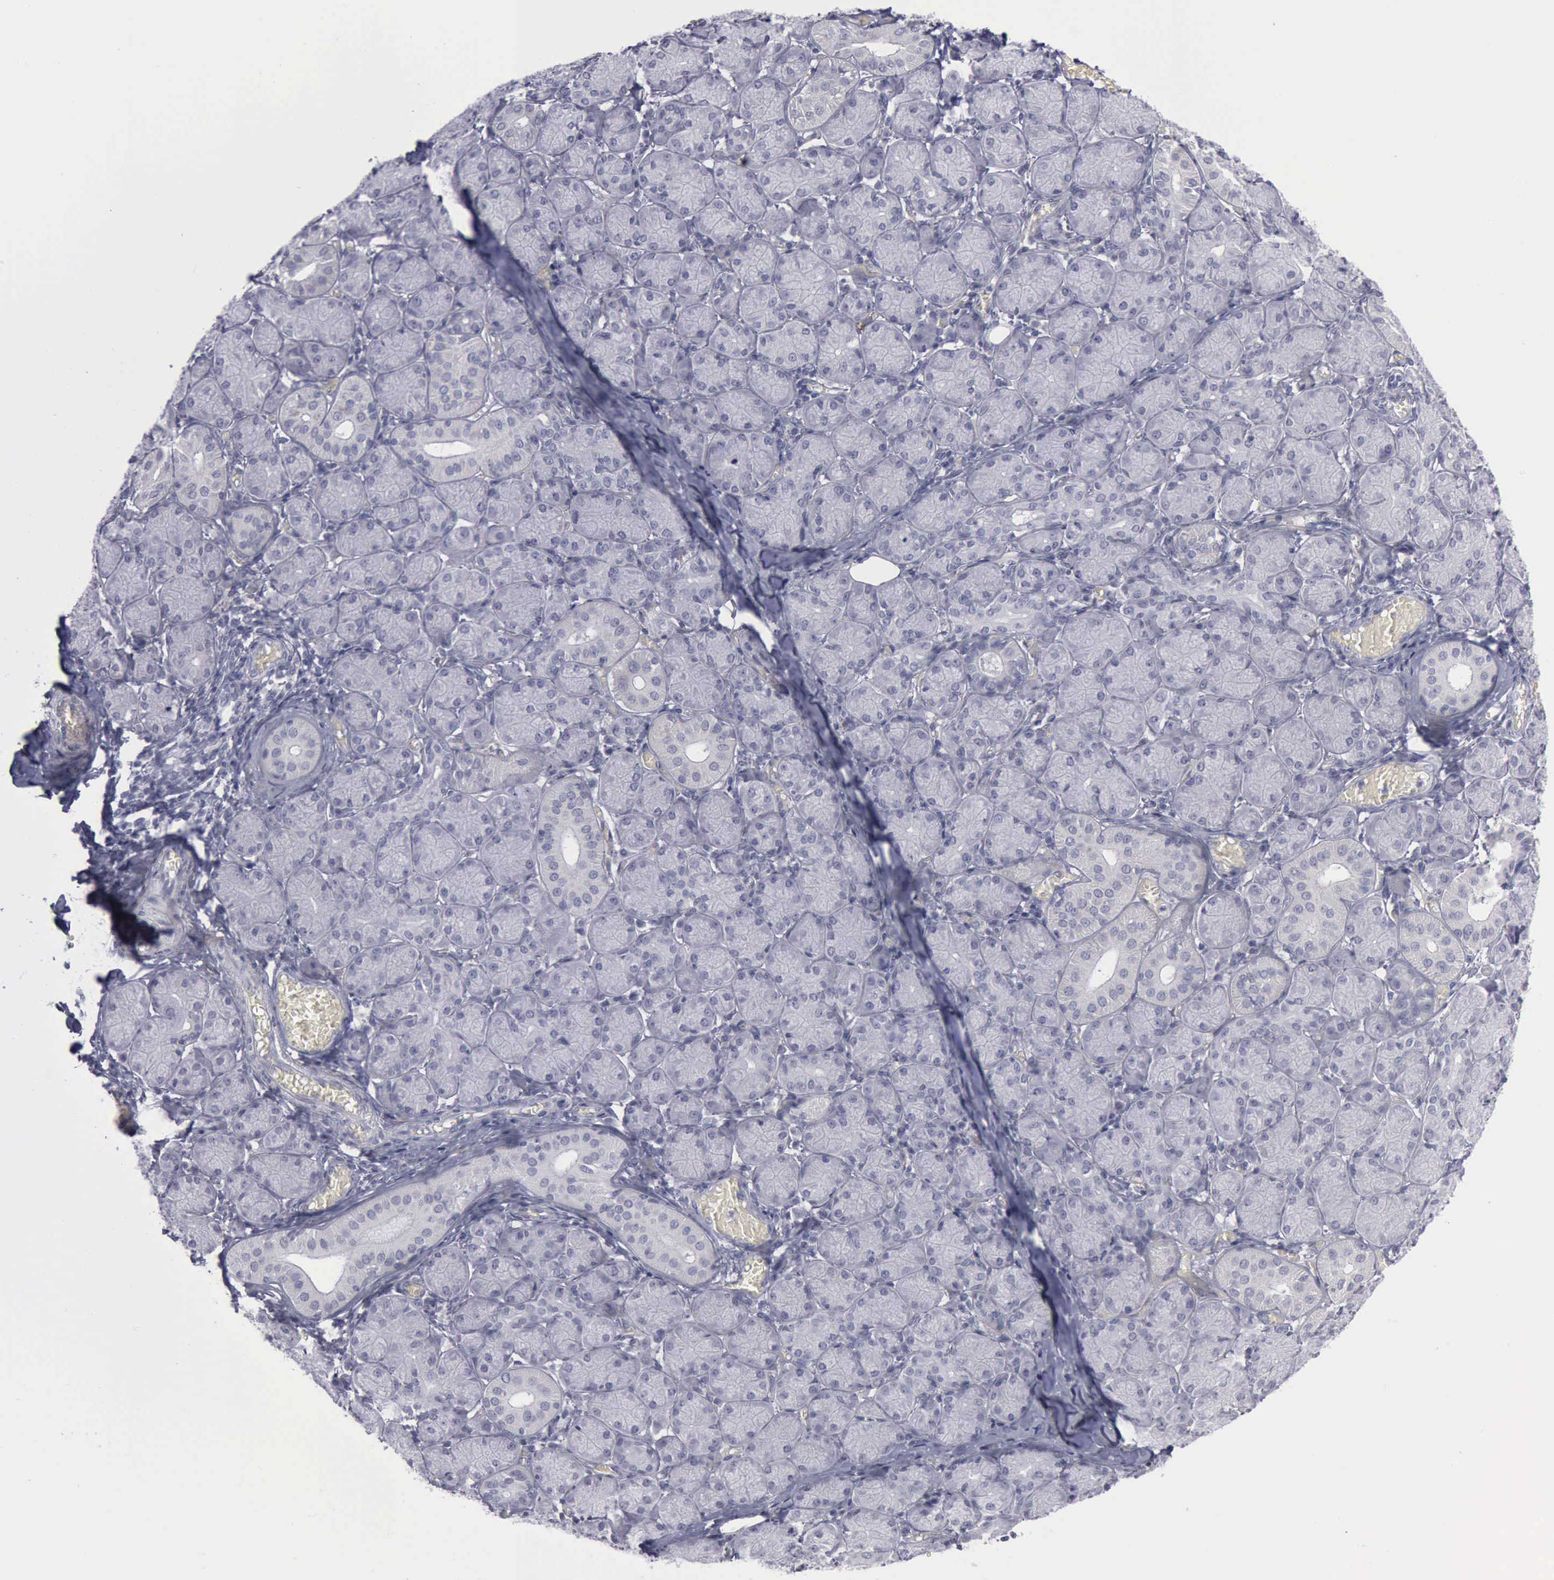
{"staining": {"intensity": "negative", "quantity": "none", "location": "none"}, "tissue": "salivary gland", "cell_type": "Glandular cells", "image_type": "normal", "snomed": [{"axis": "morphology", "description": "Normal tissue, NOS"}, {"axis": "topography", "description": "Salivary gland"}], "caption": "This is a micrograph of immunohistochemistry staining of unremarkable salivary gland, which shows no staining in glandular cells. (Brightfield microscopy of DAB IHC at high magnification).", "gene": "CDH2", "patient": {"sex": "female", "age": 24}}